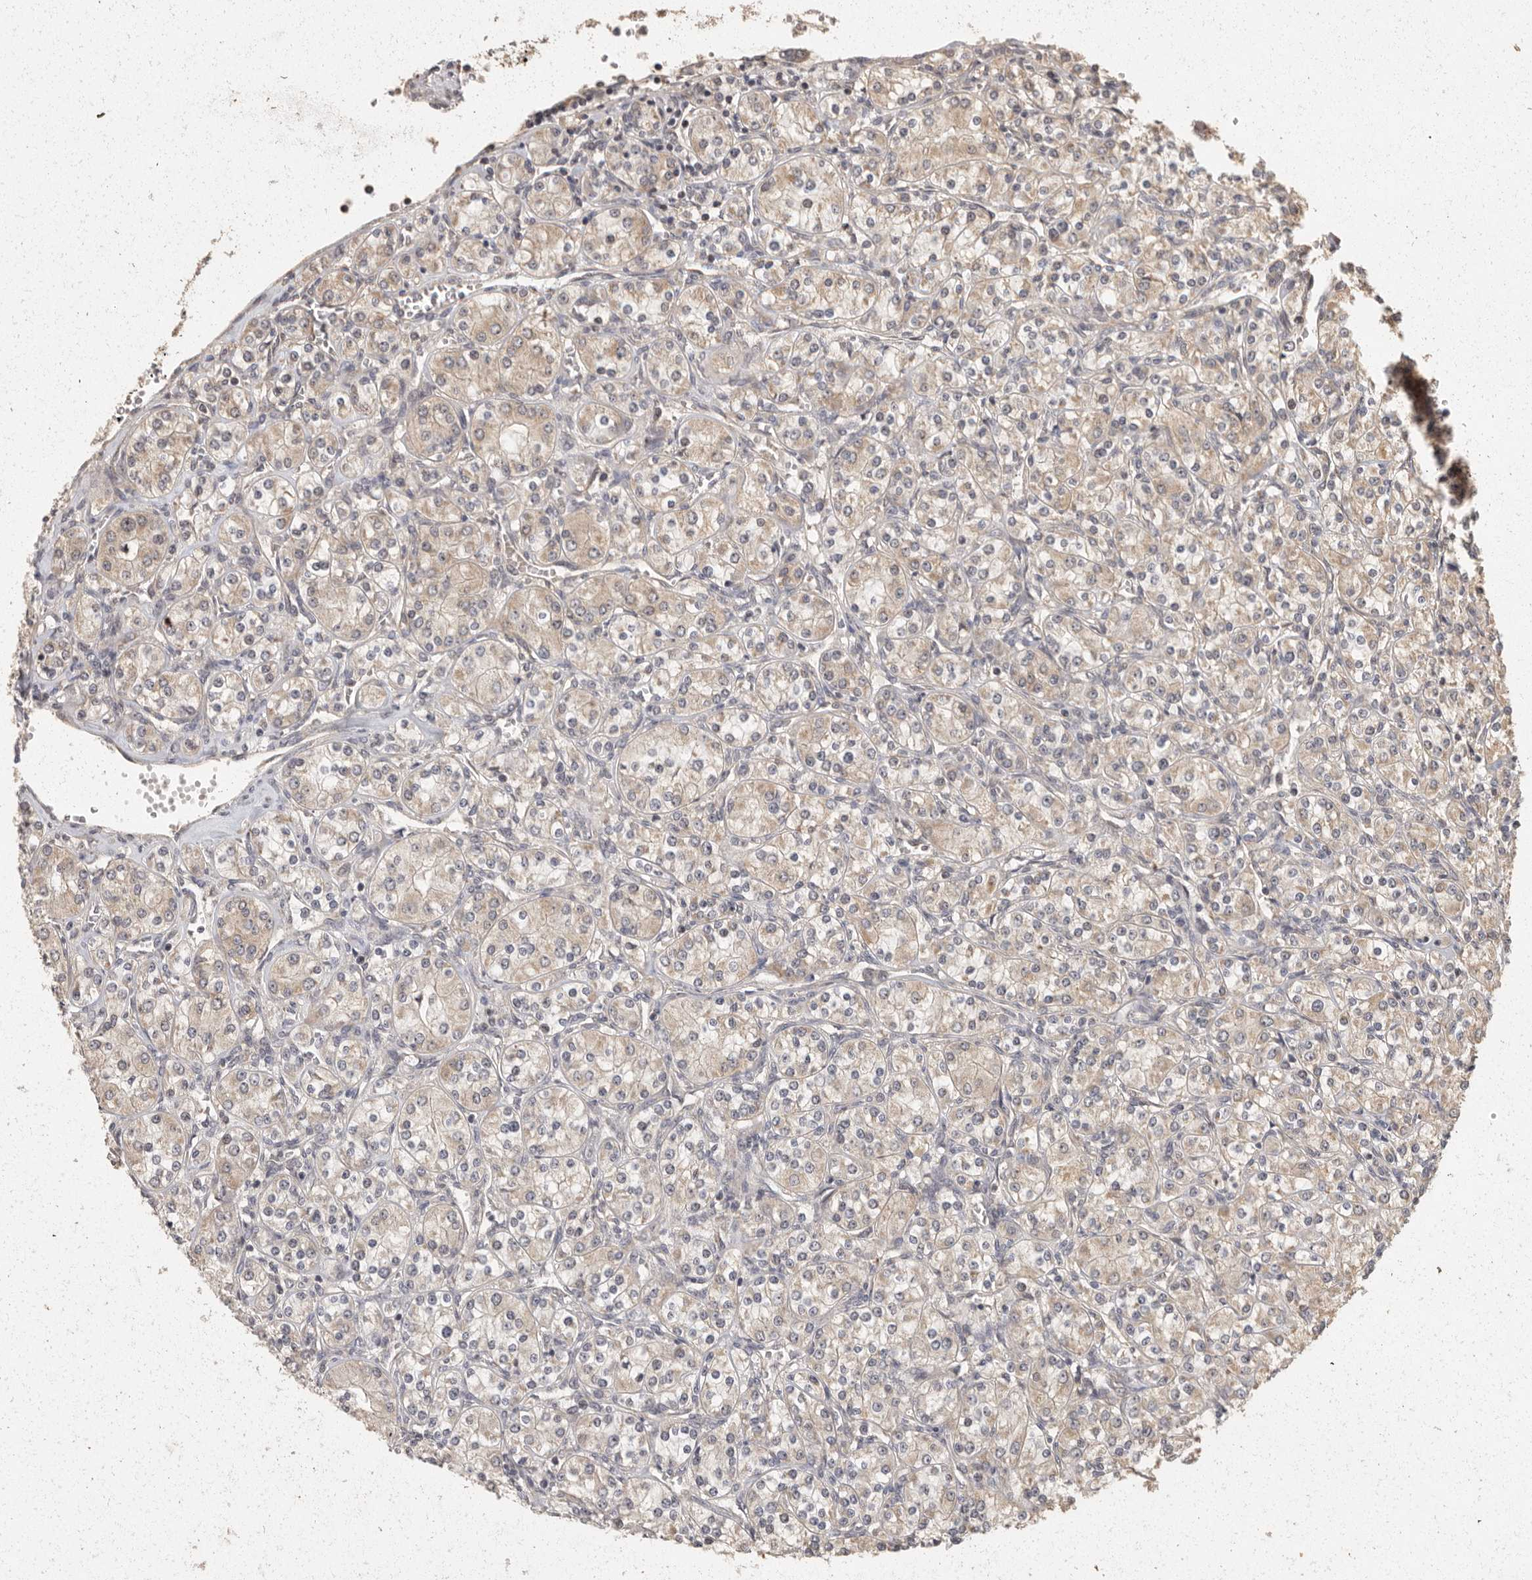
{"staining": {"intensity": "weak", "quantity": "25%-75%", "location": "cytoplasmic/membranous"}, "tissue": "renal cancer", "cell_type": "Tumor cells", "image_type": "cancer", "snomed": [{"axis": "morphology", "description": "Adenocarcinoma, NOS"}, {"axis": "topography", "description": "Kidney"}], "caption": "Adenocarcinoma (renal) stained for a protein shows weak cytoplasmic/membranous positivity in tumor cells.", "gene": "BAIAP2", "patient": {"sex": "male", "age": 77}}